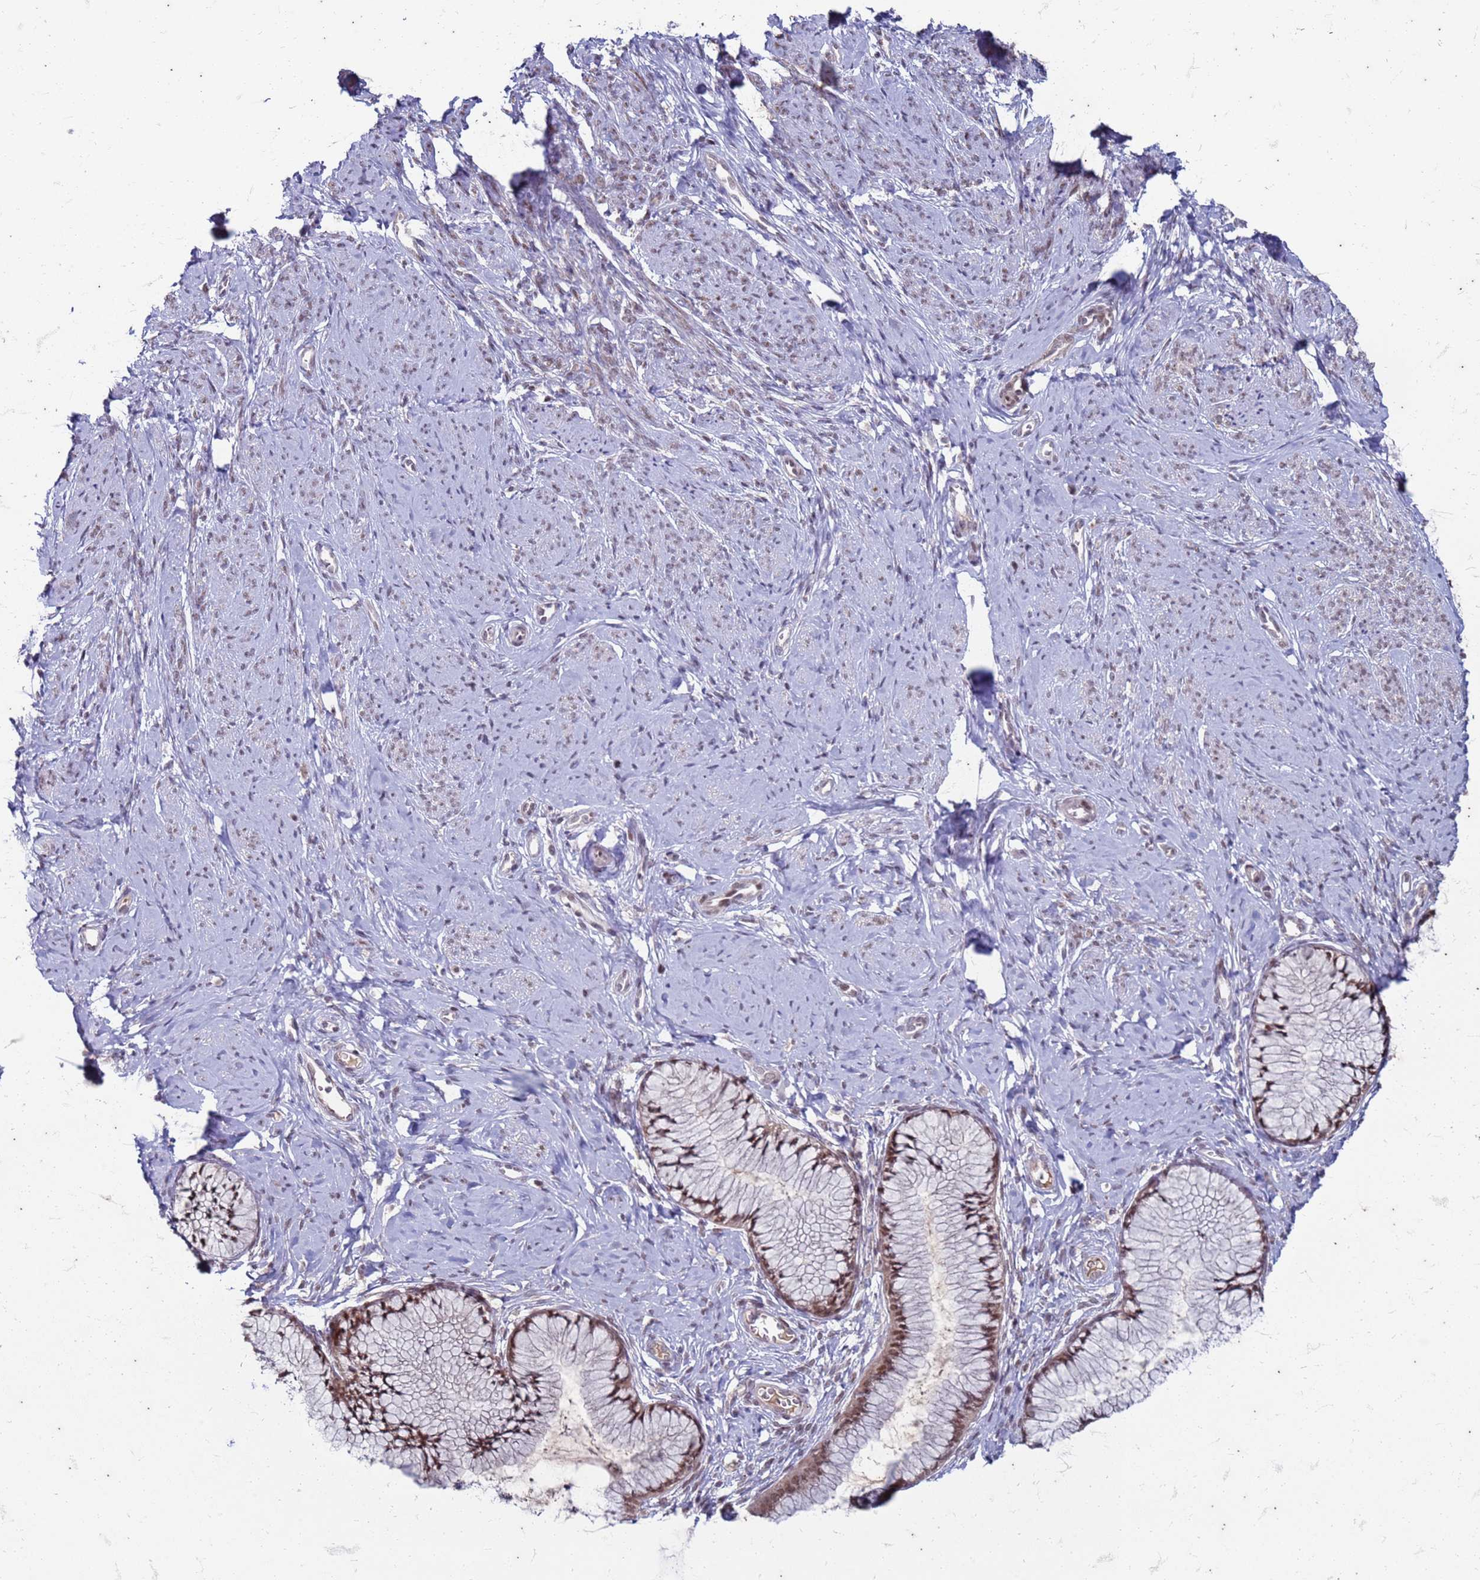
{"staining": {"intensity": "moderate", "quantity": ">75%", "location": "nuclear"}, "tissue": "cervix", "cell_type": "Glandular cells", "image_type": "normal", "snomed": [{"axis": "morphology", "description": "Normal tissue, NOS"}, {"axis": "topography", "description": "Cervix"}], "caption": "A brown stain labels moderate nuclear positivity of a protein in glandular cells of unremarkable human cervix.", "gene": "TRMT6", "patient": {"sex": "female", "age": 42}}